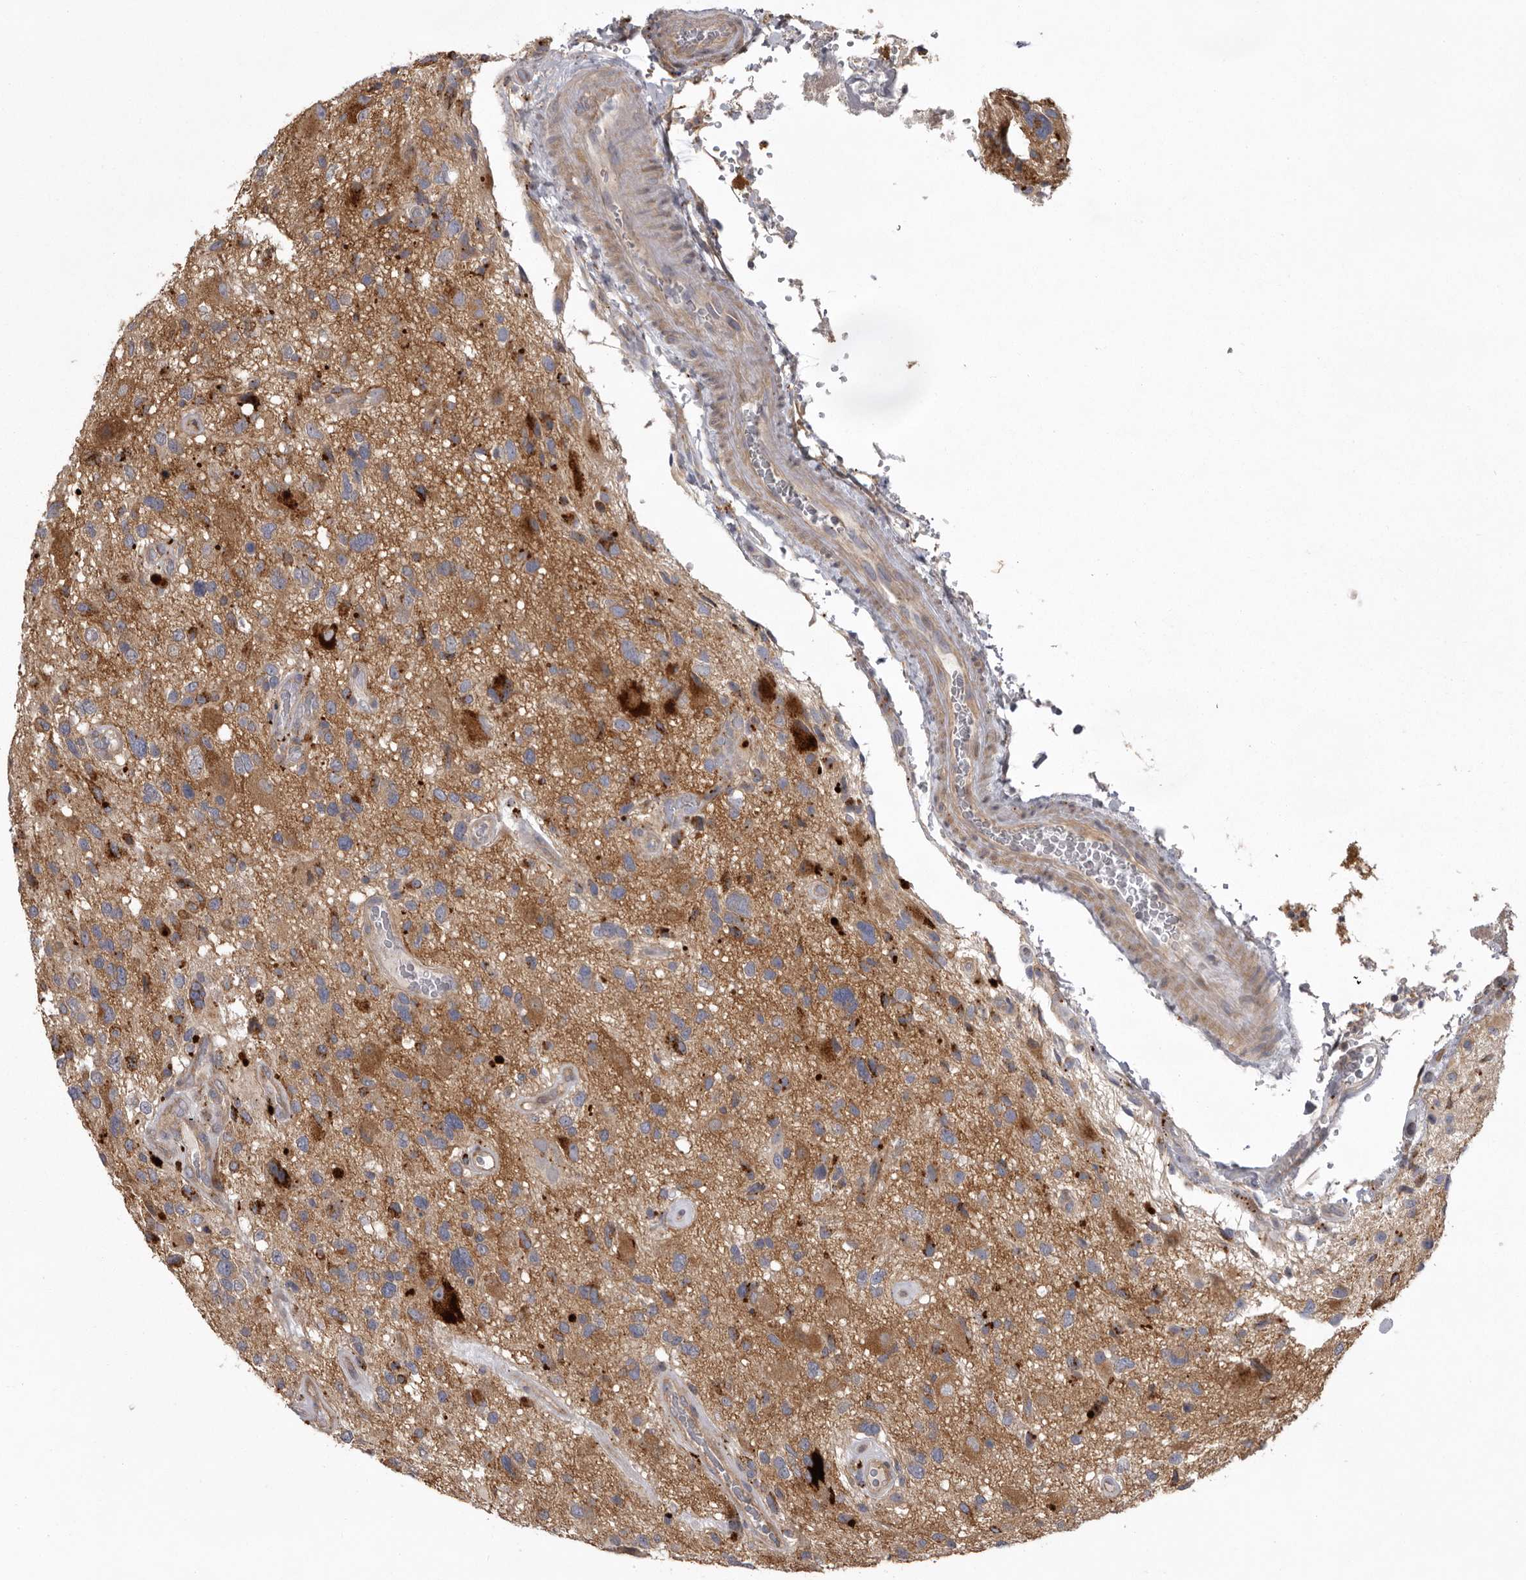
{"staining": {"intensity": "moderate", "quantity": "25%-75%", "location": "cytoplasmic/membranous"}, "tissue": "glioma", "cell_type": "Tumor cells", "image_type": "cancer", "snomed": [{"axis": "morphology", "description": "Glioma, malignant, High grade"}, {"axis": "topography", "description": "Brain"}], "caption": "Brown immunohistochemical staining in glioma exhibits moderate cytoplasmic/membranous expression in approximately 25%-75% of tumor cells.", "gene": "WDR47", "patient": {"sex": "male", "age": 33}}